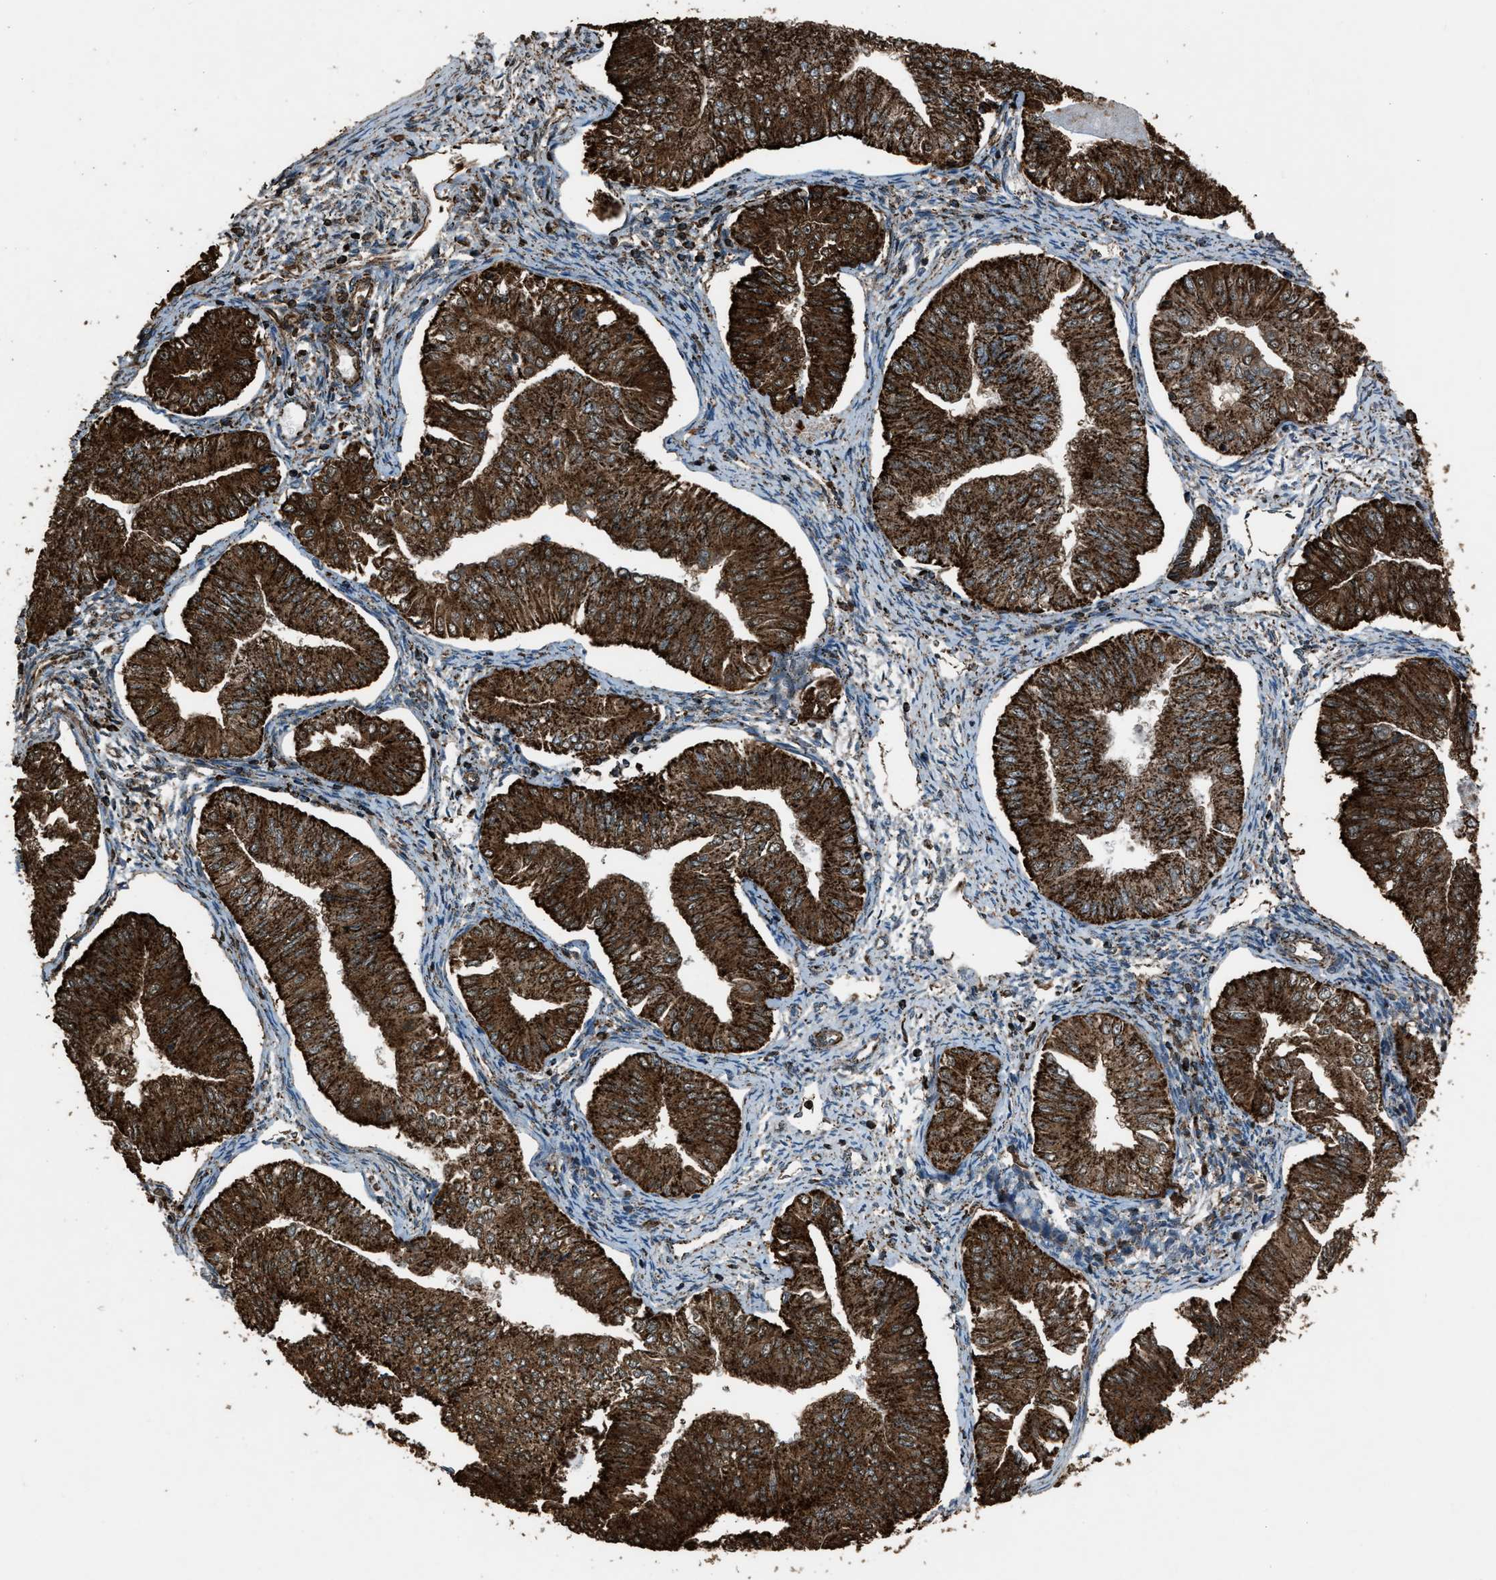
{"staining": {"intensity": "strong", "quantity": ">75%", "location": "cytoplasmic/membranous"}, "tissue": "endometrial cancer", "cell_type": "Tumor cells", "image_type": "cancer", "snomed": [{"axis": "morphology", "description": "Normal tissue, NOS"}, {"axis": "morphology", "description": "Adenocarcinoma, NOS"}, {"axis": "topography", "description": "Endometrium"}], "caption": "Immunohistochemistry (IHC) photomicrograph of endometrial cancer (adenocarcinoma) stained for a protein (brown), which reveals high levels of strong cytoplasmic/membranous expression in approximately >75% of tumor cells.", "gene": "MDH2", "patient": {"sex": "female", "age": 53}}